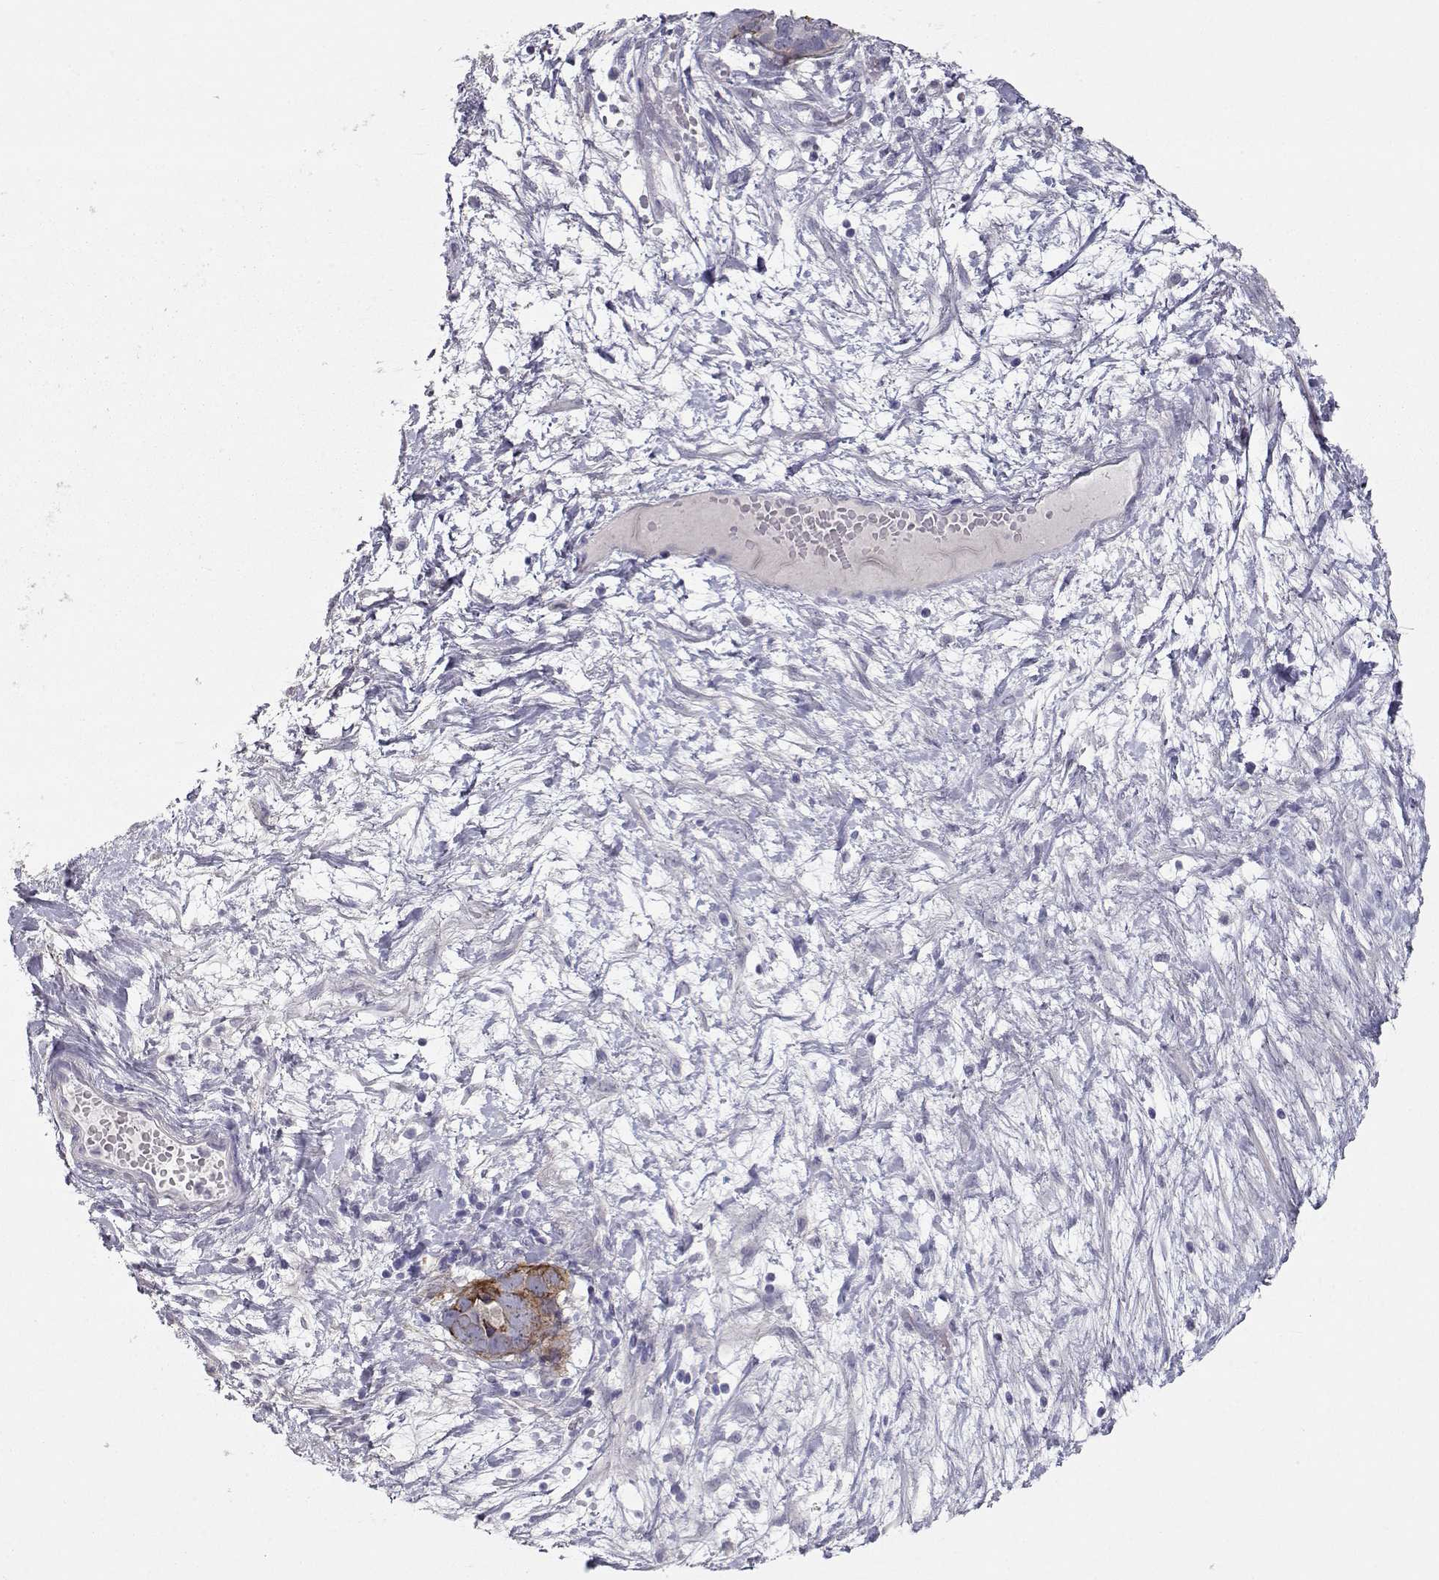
{"staining": {"intensity": "strong", "quantity": ">75%", "location": "cytoplasmic/membranous"}, "tissue": "ovarian cancer", "cell_type": "Tumor cells", "image_type": "cancer", "snomed": [{"axis": "morphology", "description": "Cystadenocarcinoma, serous, NOS"}, {"axis": "topography", "description": "Ovary"}], "caption": "Immunohistochemical staining of ovarian serous cystadenocarcinoma reveals high levels of strong cytoplasmic/membranous staining in about >75% of tumor cells. Nuclei are stained in blue.", "gene": "LAMB3", "patient": {"sex": "female", "age": 54}}